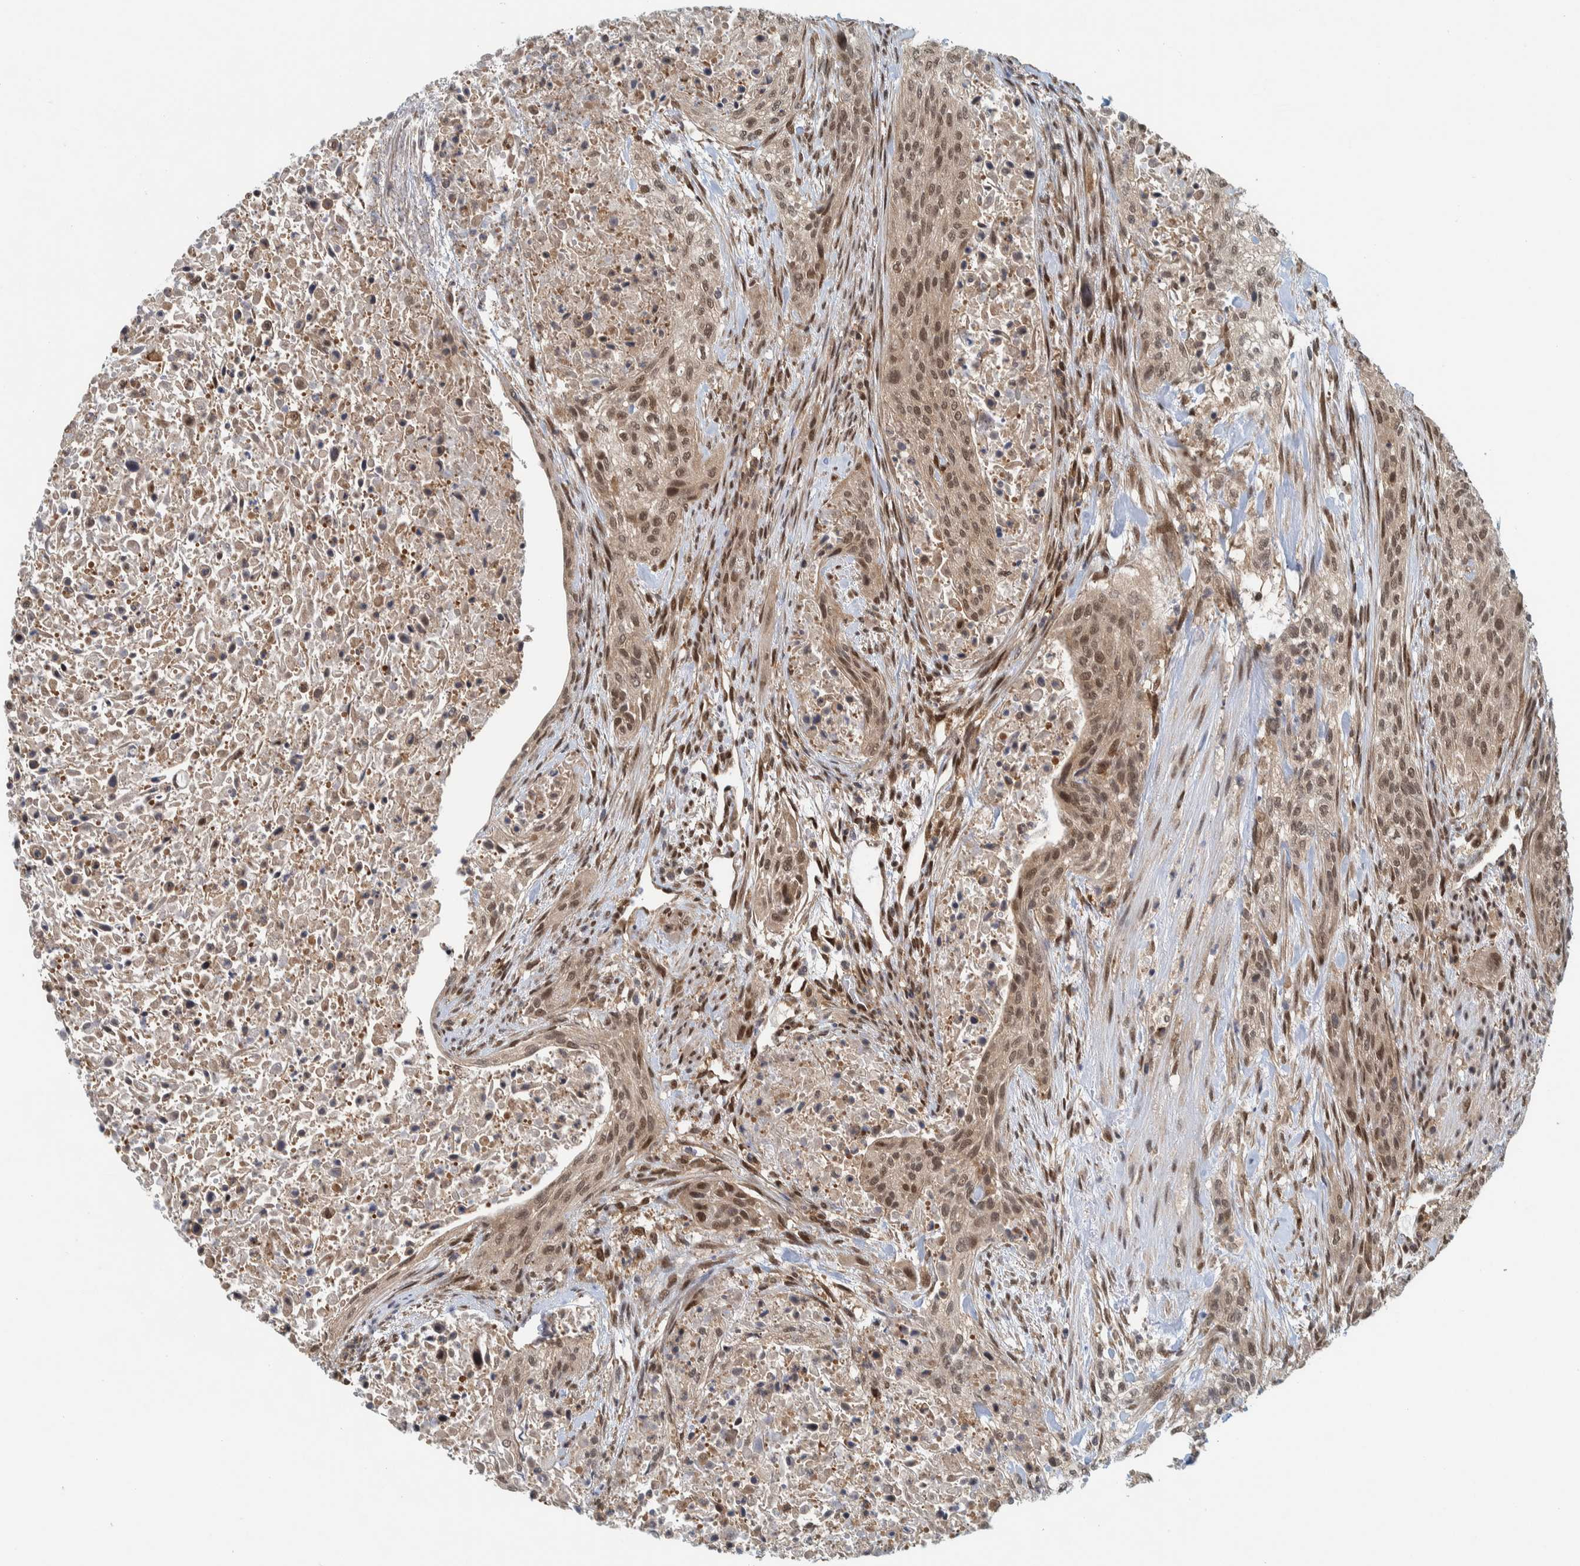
{"staining": {"intensity": "moderate", "quantity": ">75%", "location": "nuclear"}, "tissue": "urothelial cancer", "cell_type": "Tumor cells", "image_type": "cancer", "snomed": [{"axis": "morphology", "description": "Urothelial carcinoma, Low grade"}, {"axis": "morphology", "description": "Urothelial carcinoma, High grade"}, {"axis": "topography", "description": "Urinary bladder"}], "caption": "DAB (3,3'-diaminobenzidine) immunohistochemical staining of urothelial cancer displays moderate nuclear protein expression in approximately >75% of tumor cells.", "gene": "COPS3", "patient": {"sex": "male", "age": 35}}